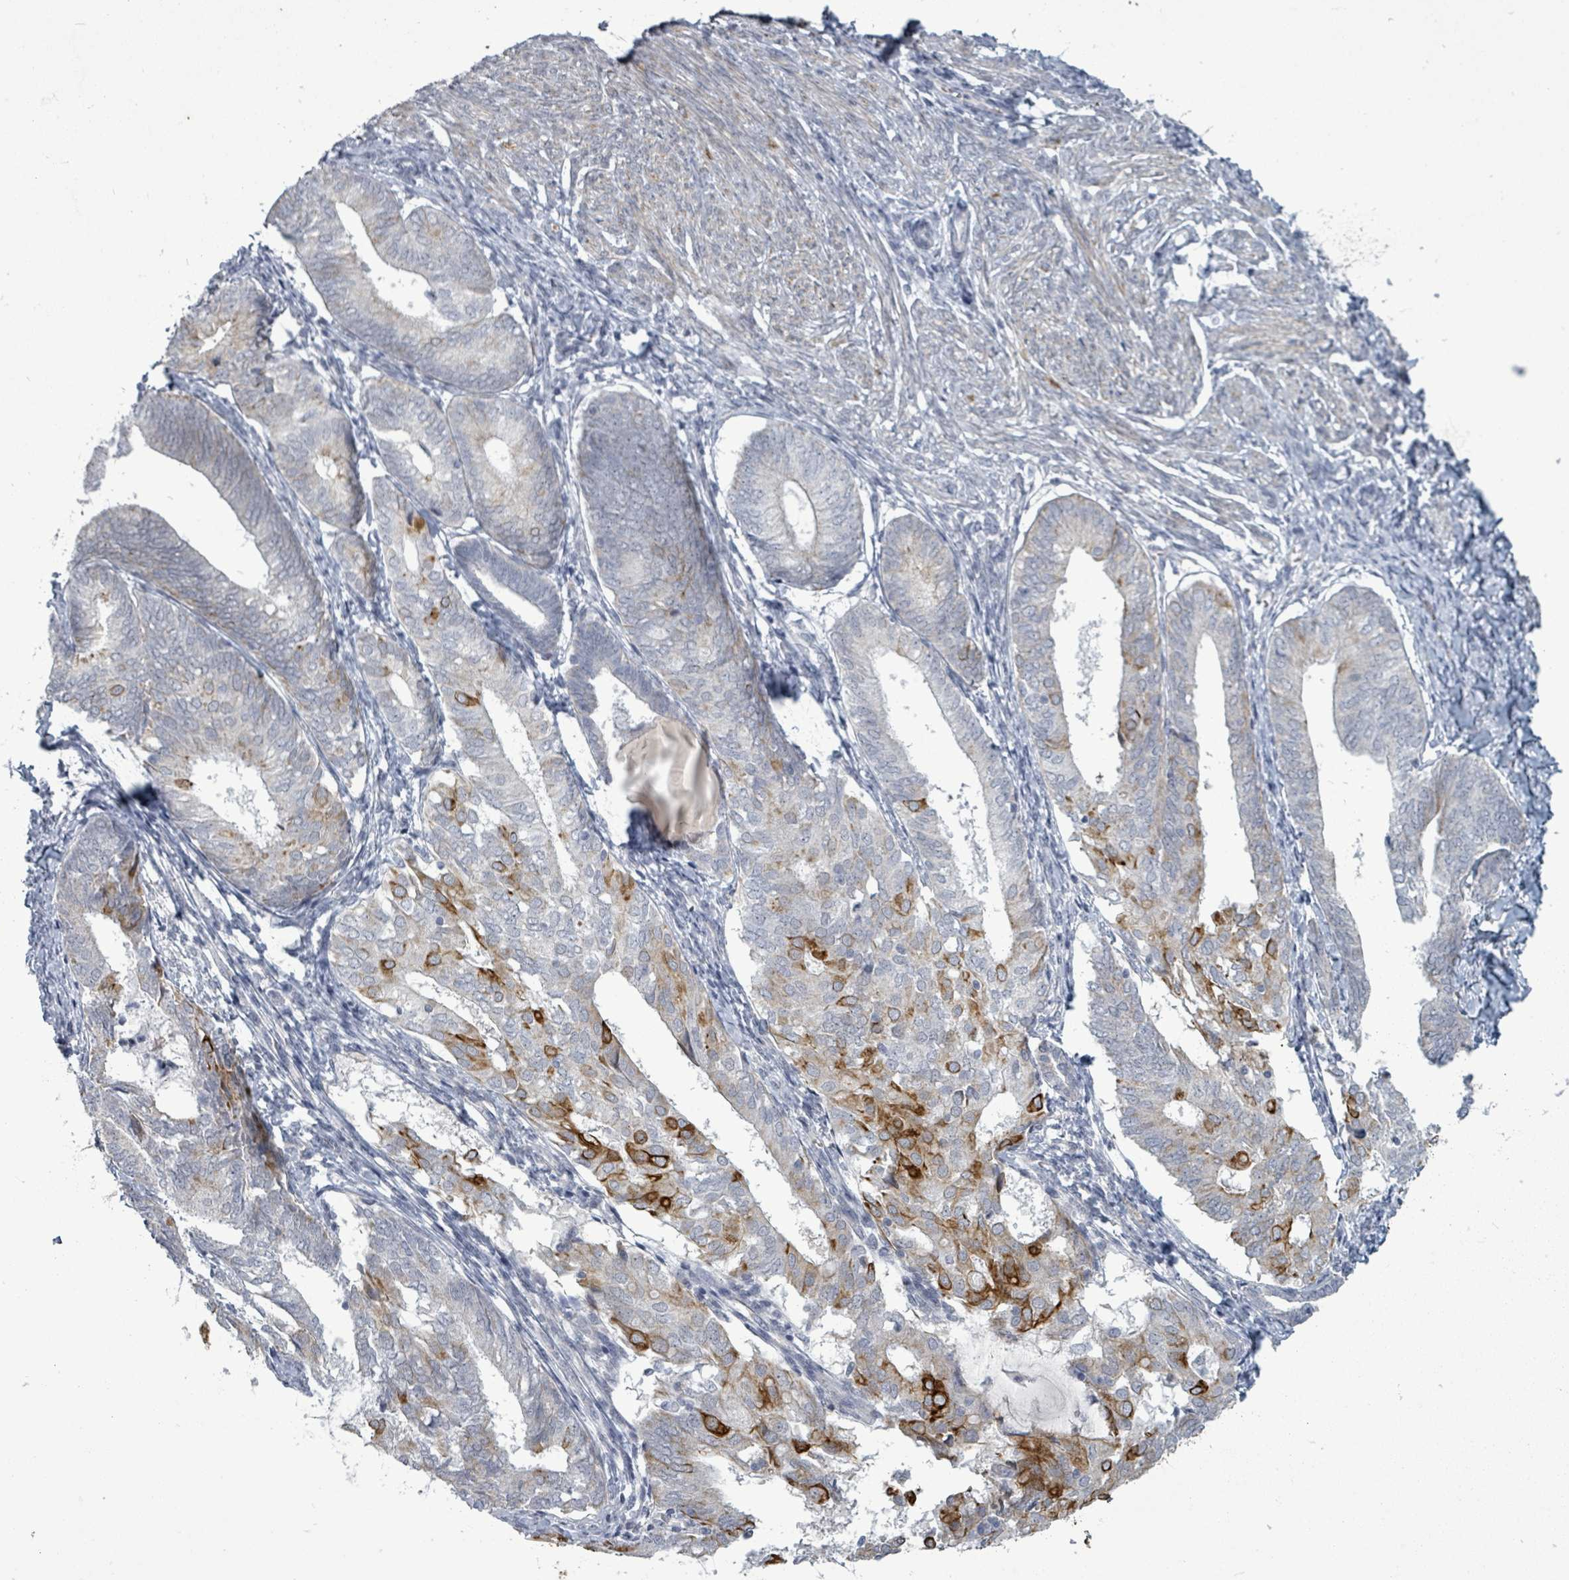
{"staining": {"intensity": "strong", "quantity": "<25%", "location": "cytoplasmic/membranous"}, "tissue": "endometrial cancer", "cell_type": "Tumor cells", "image_type": "cancer", "snomed": [{"axis": "morphology", "description": "Adenocarcinoma, NOS"}, {"axis": "topography", "description": "Endometrium"}], "caption": "This micrograph shows immunohistochemistry (IHC) staining of human endometrial cancer, with medium strong cytoplasmic/membranous positivity in about <25% of tumor cells.", "gene": "PTPN20", "patient": {"sex": "female", "age": 87}}